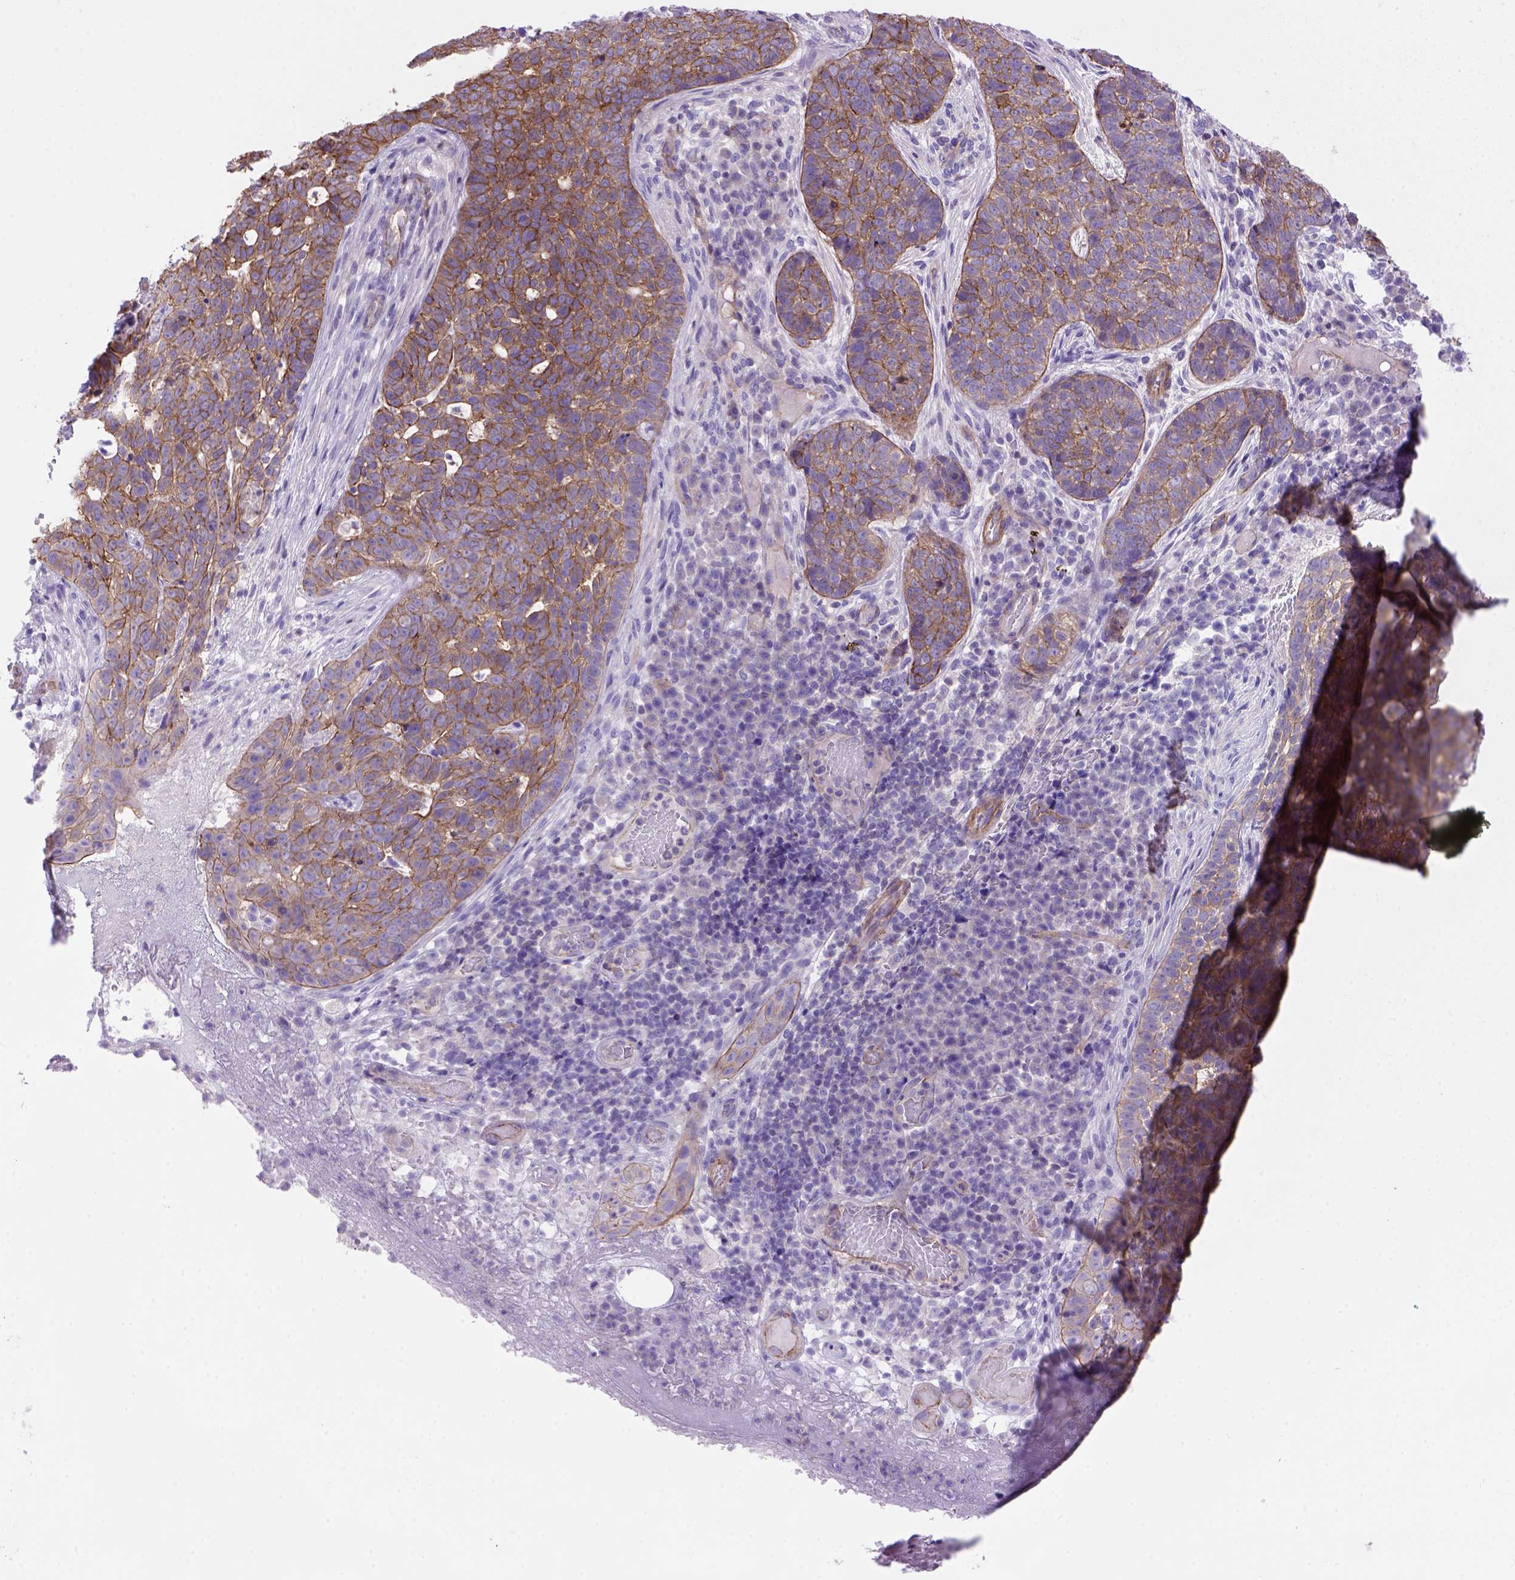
{"staining": {"intensity": "strong", "quantity": ">75%", "location": "cytoplasmic/membranous"}, "tissue": "skin cancer", "cell_type": "Tumor cells", "image_type": "cancer", "snomed": [{"axis": "morphology", "description": "Basal cell carcinoma"}, {"axis": "topography", "description": "Skin"}], "caption": "Human skin cancer stained with a protein marker reveals strong staining in tumor cells.", "gene": "PEX12", "patient": {"sex": "female", "age": 69}}